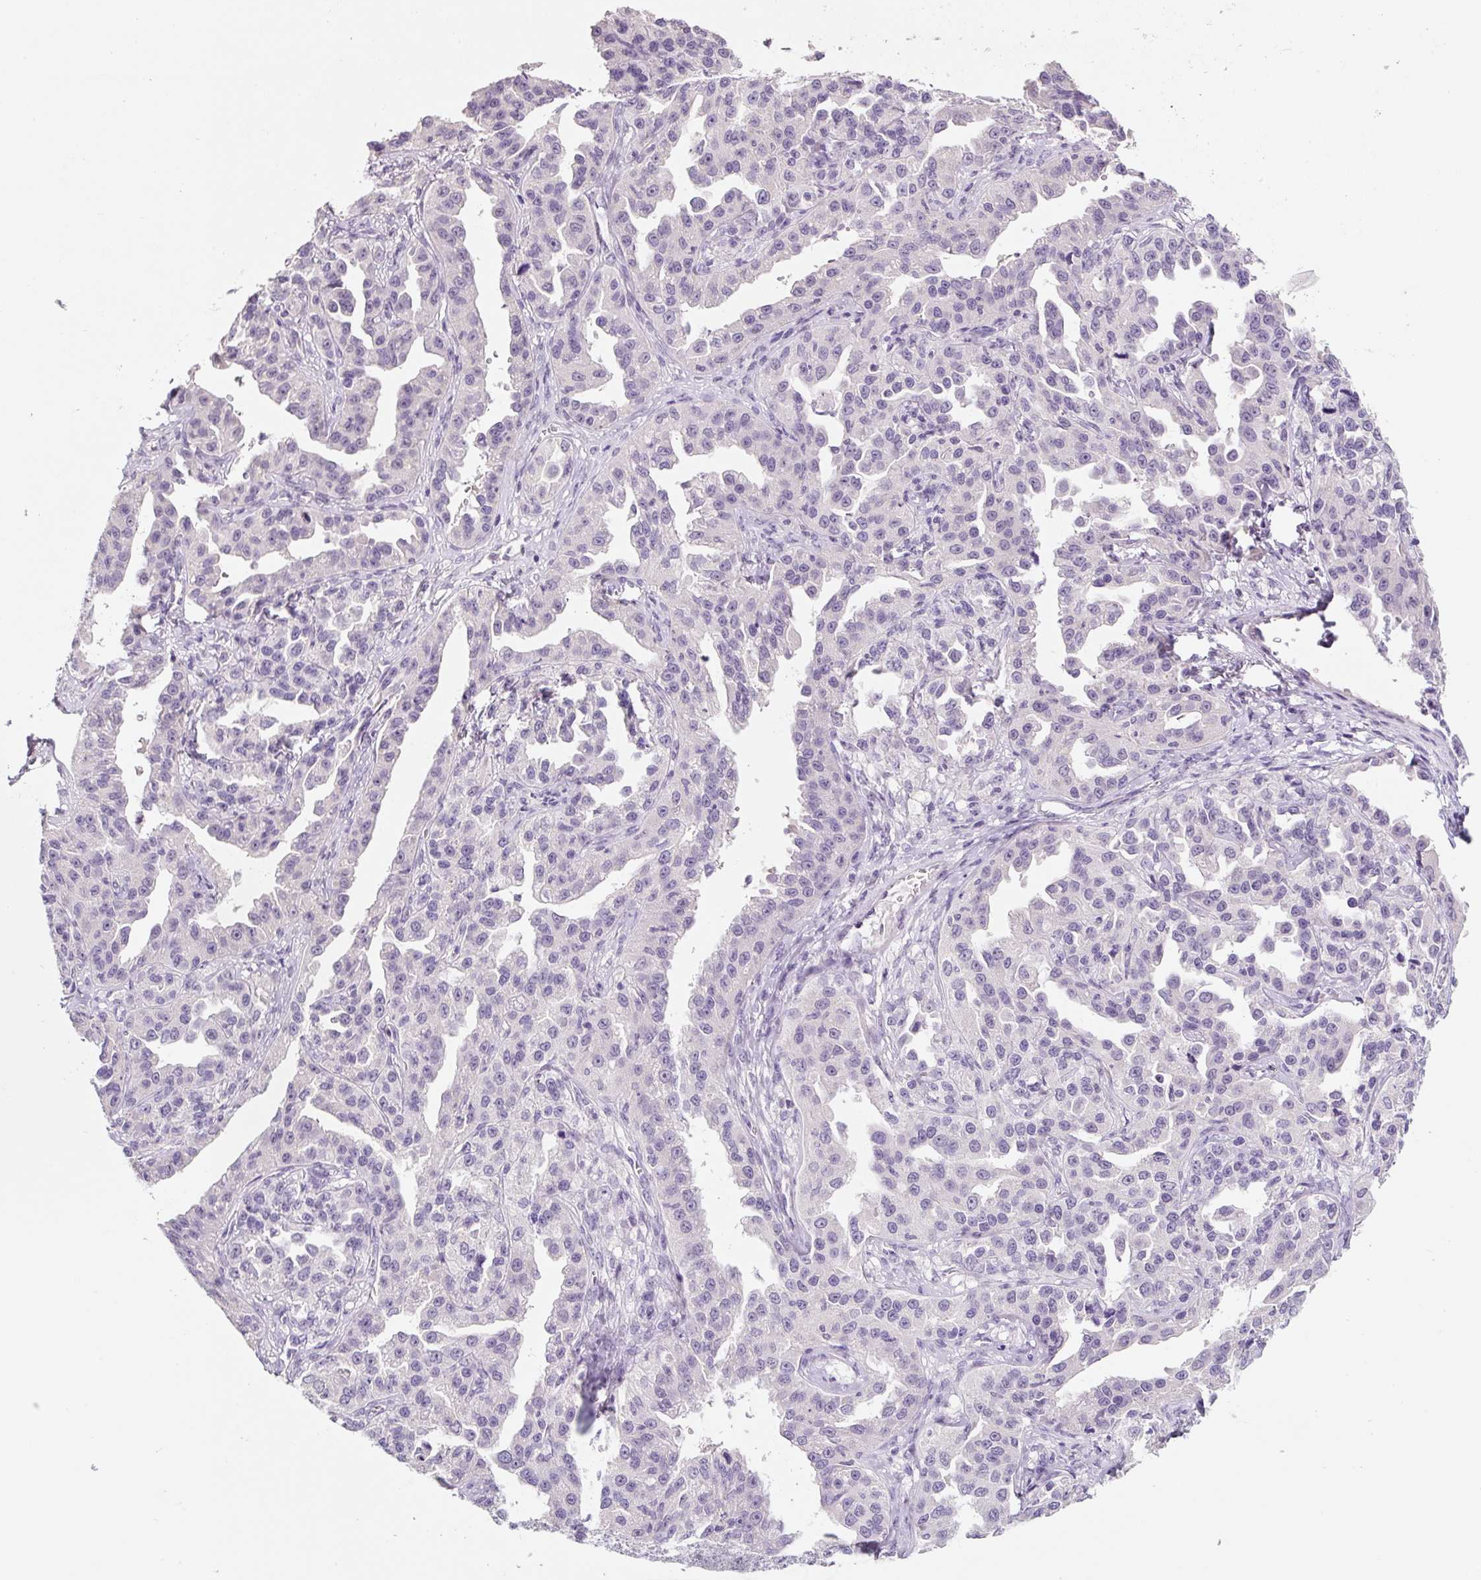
{"staining": {"intensity": "negative", "quantity": "none", "location": "none"}, "tissue": "ovarian cancer", "cell_type": "Tumor cells", "image_type": "cancer", "snomed": [{"axis": "morphology", "description": "Cystadenocarcinoma, serous, NOS"}, {"axis": "topography", "description": "Ovary"}], "caption": "There is no significant staining in tumor cells of serous cystadenocarcinoma (ovarian).", "gene": "SYP", "patient": {"sex": "female", "age": 75}}